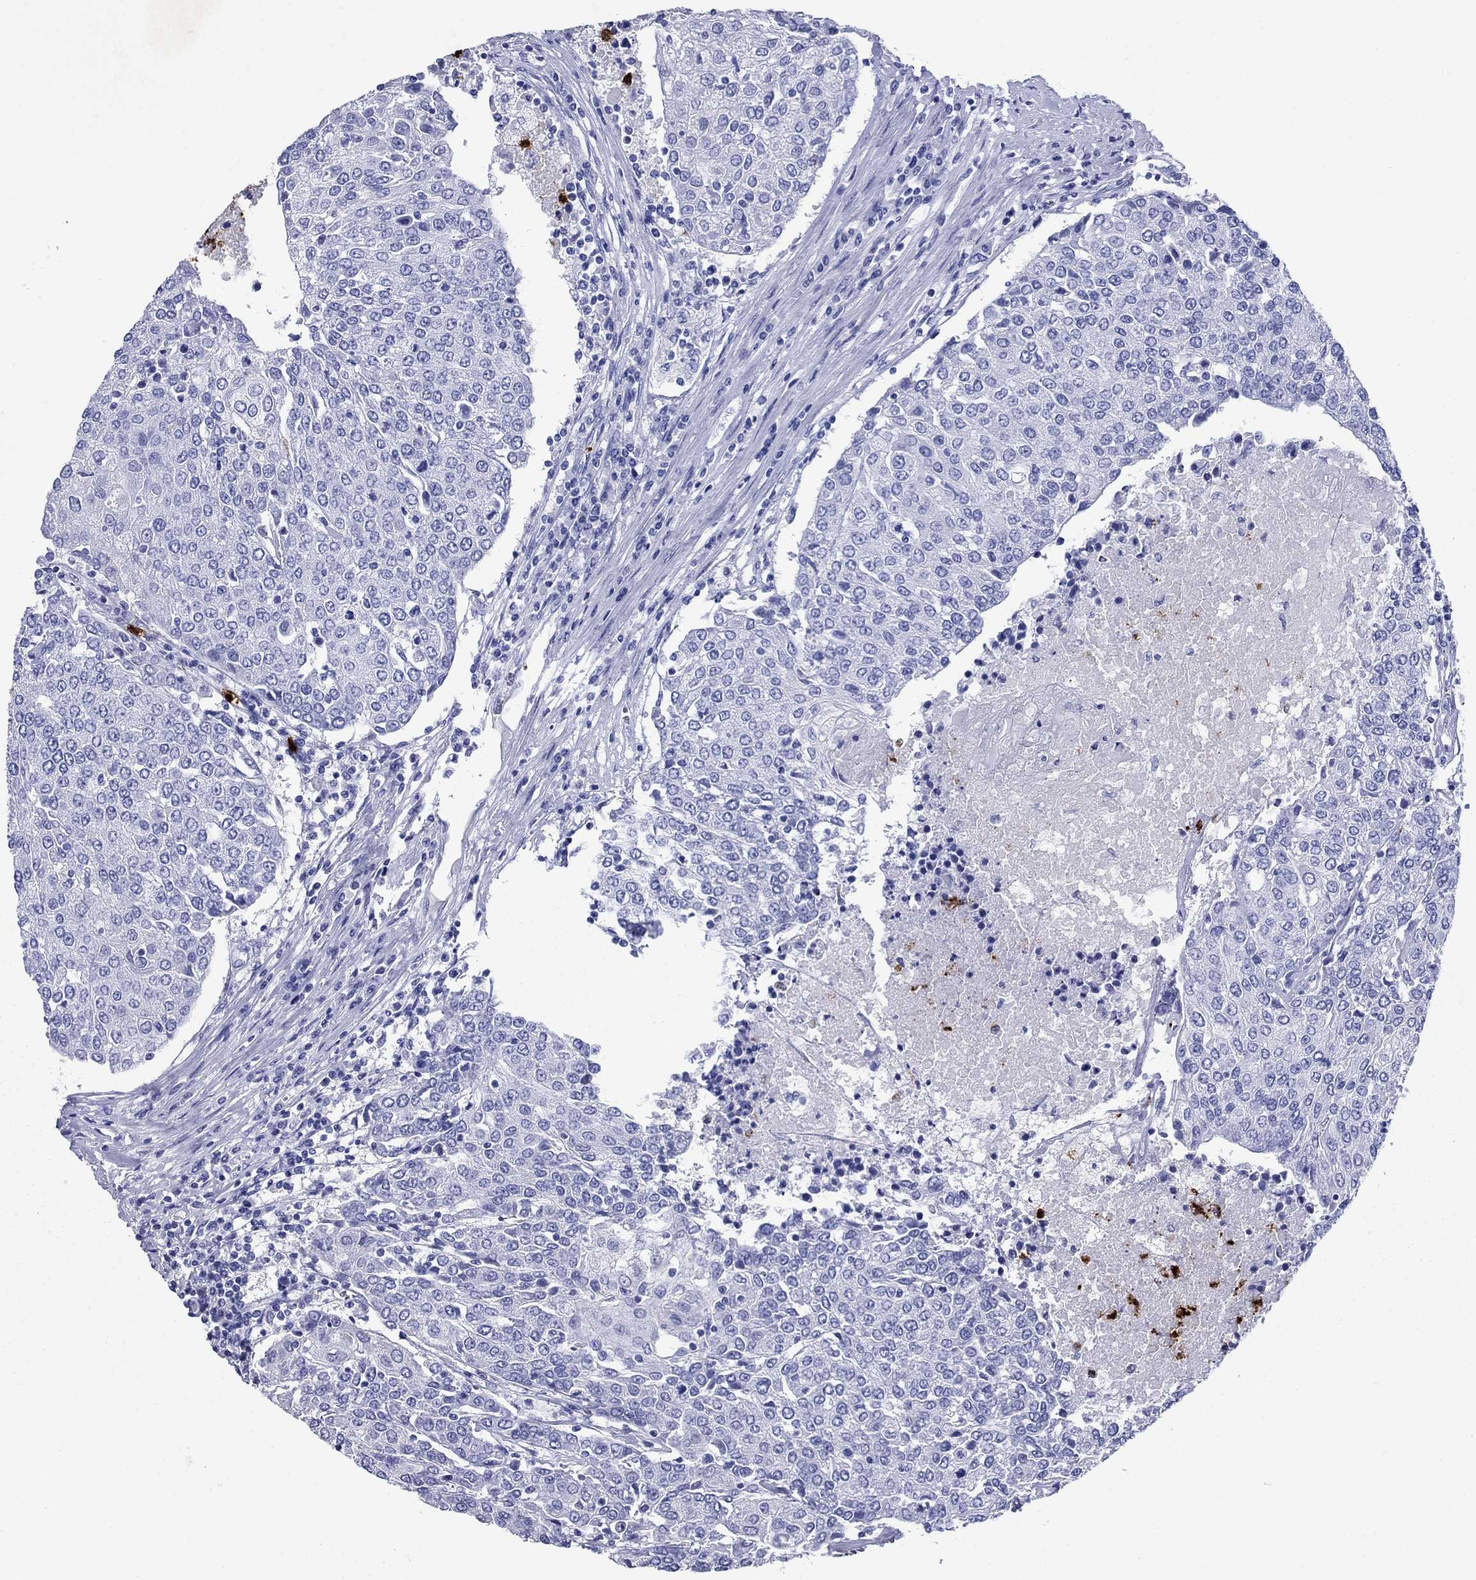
{"staining": {"intensity": "negative", "quantity": "none", "location": "none"}, "tissue": "urothelial cancer", "cell_type": "Tumor cells", "image_type": "cancer", "snomed": [{"axis": "morphology", "description": "Urothelial carcinoma, High grade"}, {"axis": "topography", "description": "Urinary bladder"}], "caption": "Immunohistochemical staining of human high-grade urothelial carcinoma shows no significant expression in tumor cells.", "gene": "AZU1", "patient": {"sex": "female", "age": 85}}